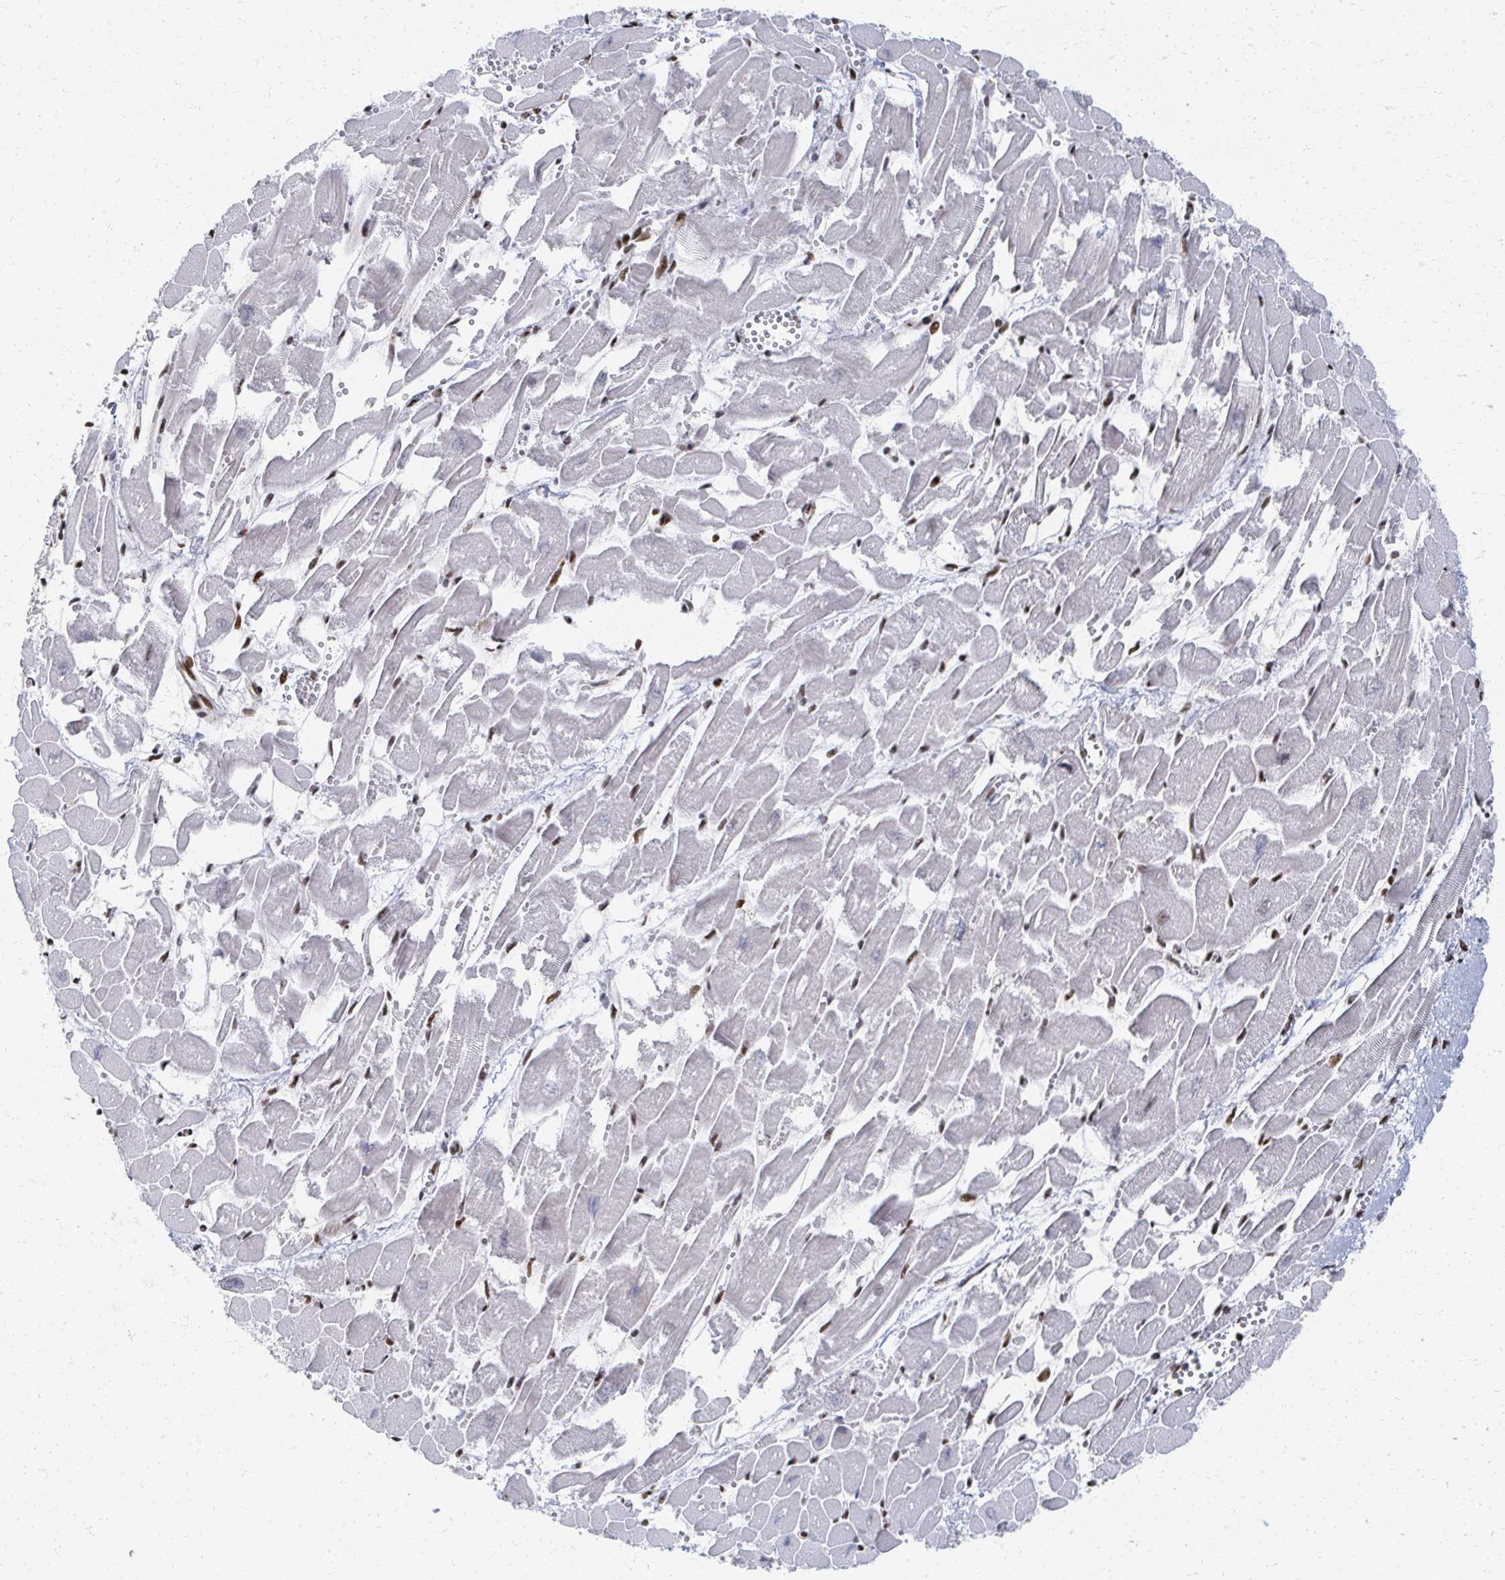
{"staining": {"intensity": "strong", "quantity": "25%-75%", "location": "nuclear"}, "tissue": "heart muscle", "cell_type": "Cardiomyocytes", "image_type": "normal", "snomed": [{"axis": "morphology", "description": "Normal tissue, NOS"}, {"axis": "topography", "description": "Heart"}], "caption": "An image showing strong nuclear staining in about 25%-75% of cardiomyocytes in normal heart muscle, as visualized by brown immunohistochemical staining.", "gene": "RBBP4", "patient": {"sex": "female", "age": 52}}